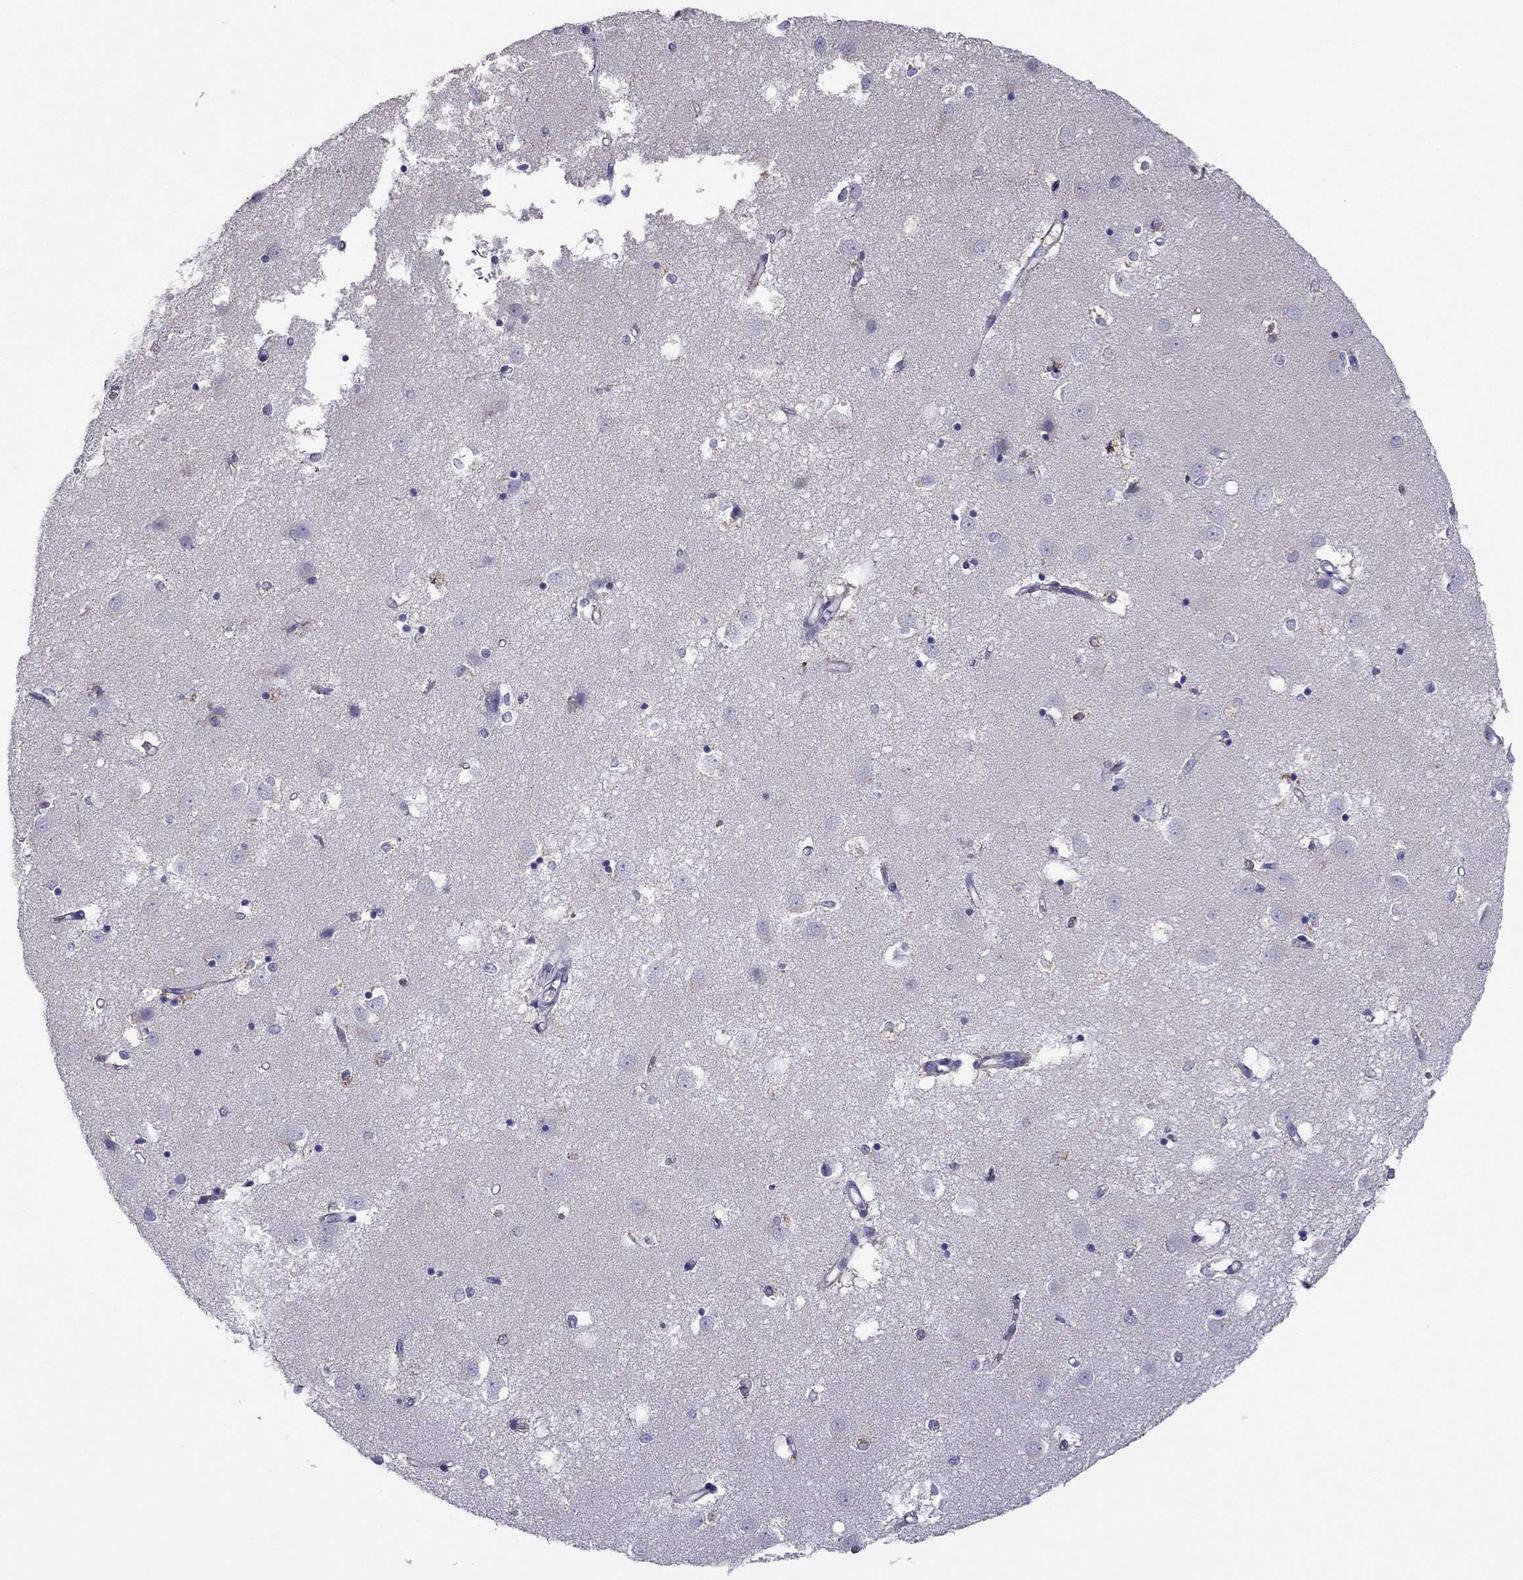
{"staining": {"intensity": "negative", "quantity": "none", "location": "none"}, "tissue": "caudate", "cell_type": "Glial cells", "image_type": "normal", "snomed": [{"axis": "morphology", "description": "Normal tissue, NOS"}, {"axis": "topography", "description": "Lateral ventricle wall"}], "caption": "Glial cells show no significant protein staining in unremarkable caudate. (DAB IHC with hematoxylin counter stain).", "gene": "TEX22", "patient": {"sex": "male", "age": 54}}